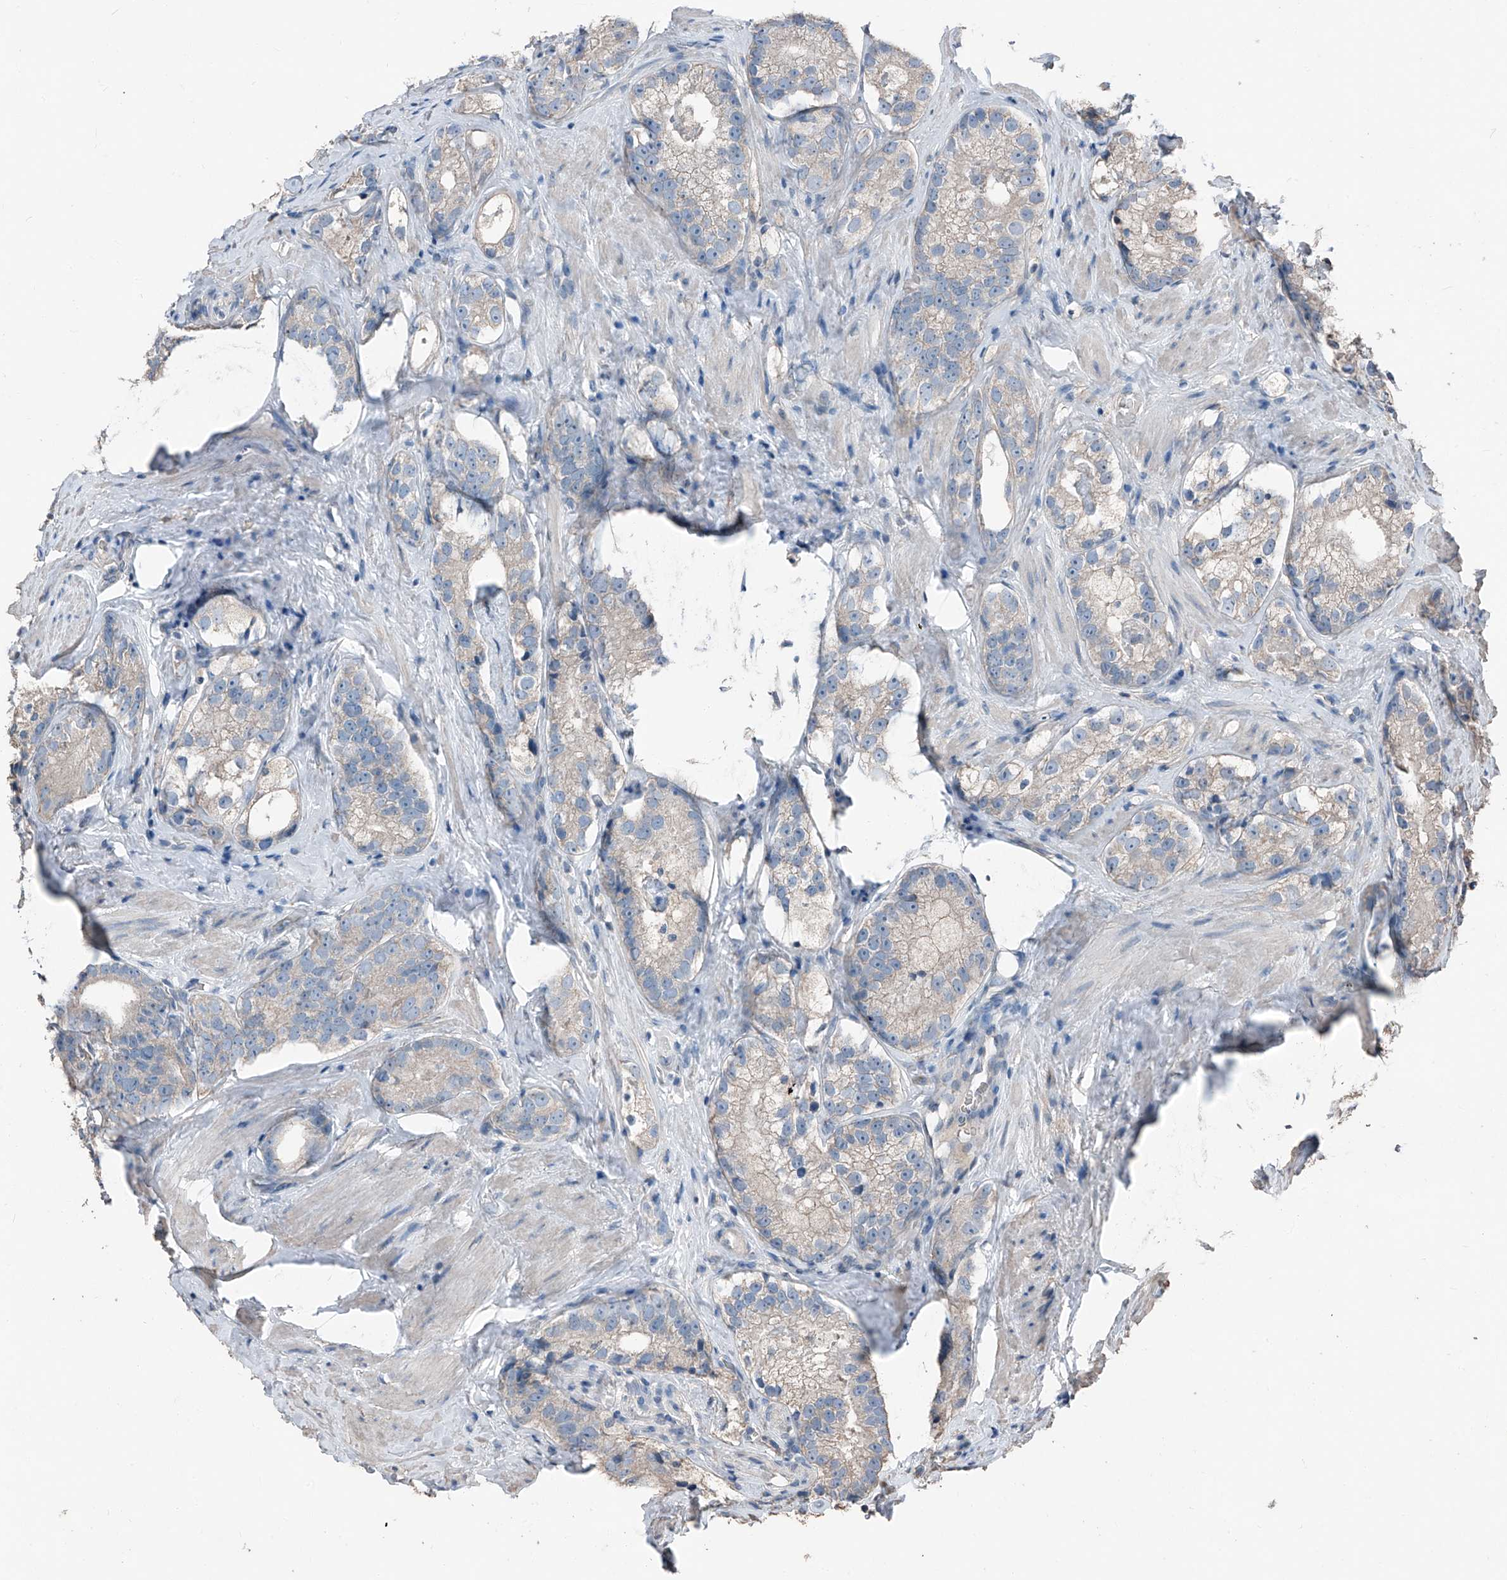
{"staining": {"intensity": "negative", "quantity": "none", "location": "none"}, "tissue": "prostate cancer", "cell_type": "Tumor cells", "image_type": "cancer", "snomed": [{"axis": "morphology", "description": "Adenocarcinoma, High grade"}, {"axis": "topography", "description": "Prostate"}], "caption": "DAB immunohistochemical staining of adenocarcinoma (high-grade) (prostate) reveals no significant expression in tumor cells.", "gene": "MAMLD1", "patient": {"sex": "male", "age": 56}}